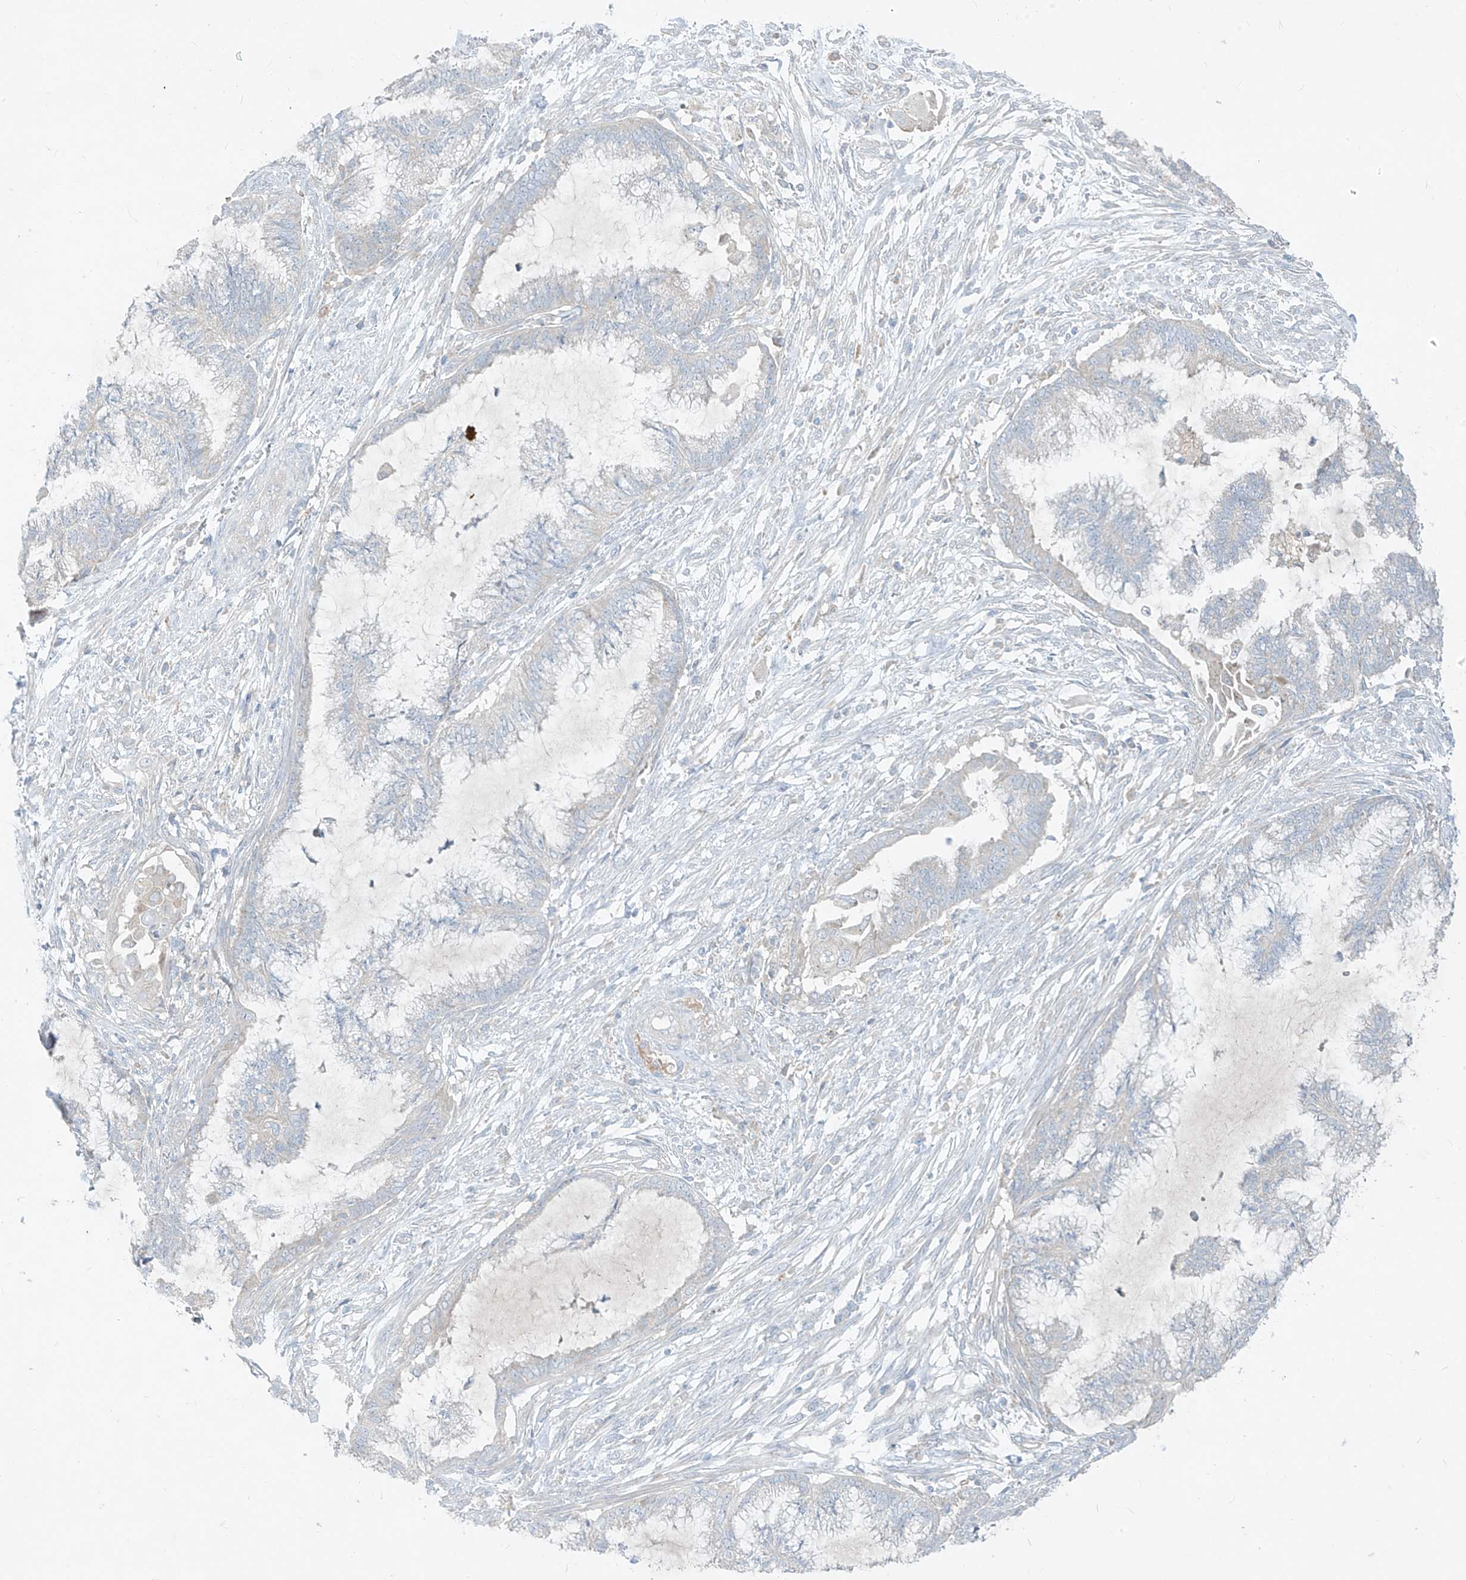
{"staining": {"intensity": "negative", "quantity": "none", "location": "none"}, "tissue": "endometrial cancer", "cell_type": "Tumor cells", "image_type": "cancer", "snomed": [{"axis": "morphology", "description": "Adenocarcinoma, NOS"}, {"axis": "topography", "description": "Endometrium"}], "caption": "A high-resolution histopathology image shows immunohistochemistry (IHC) staining of endometrial cancer (adenocarcinoma), which displays no significant expression in tumor cells.", "gene": "DGKQ", "patient": {"sex": "female", "age": 86}}